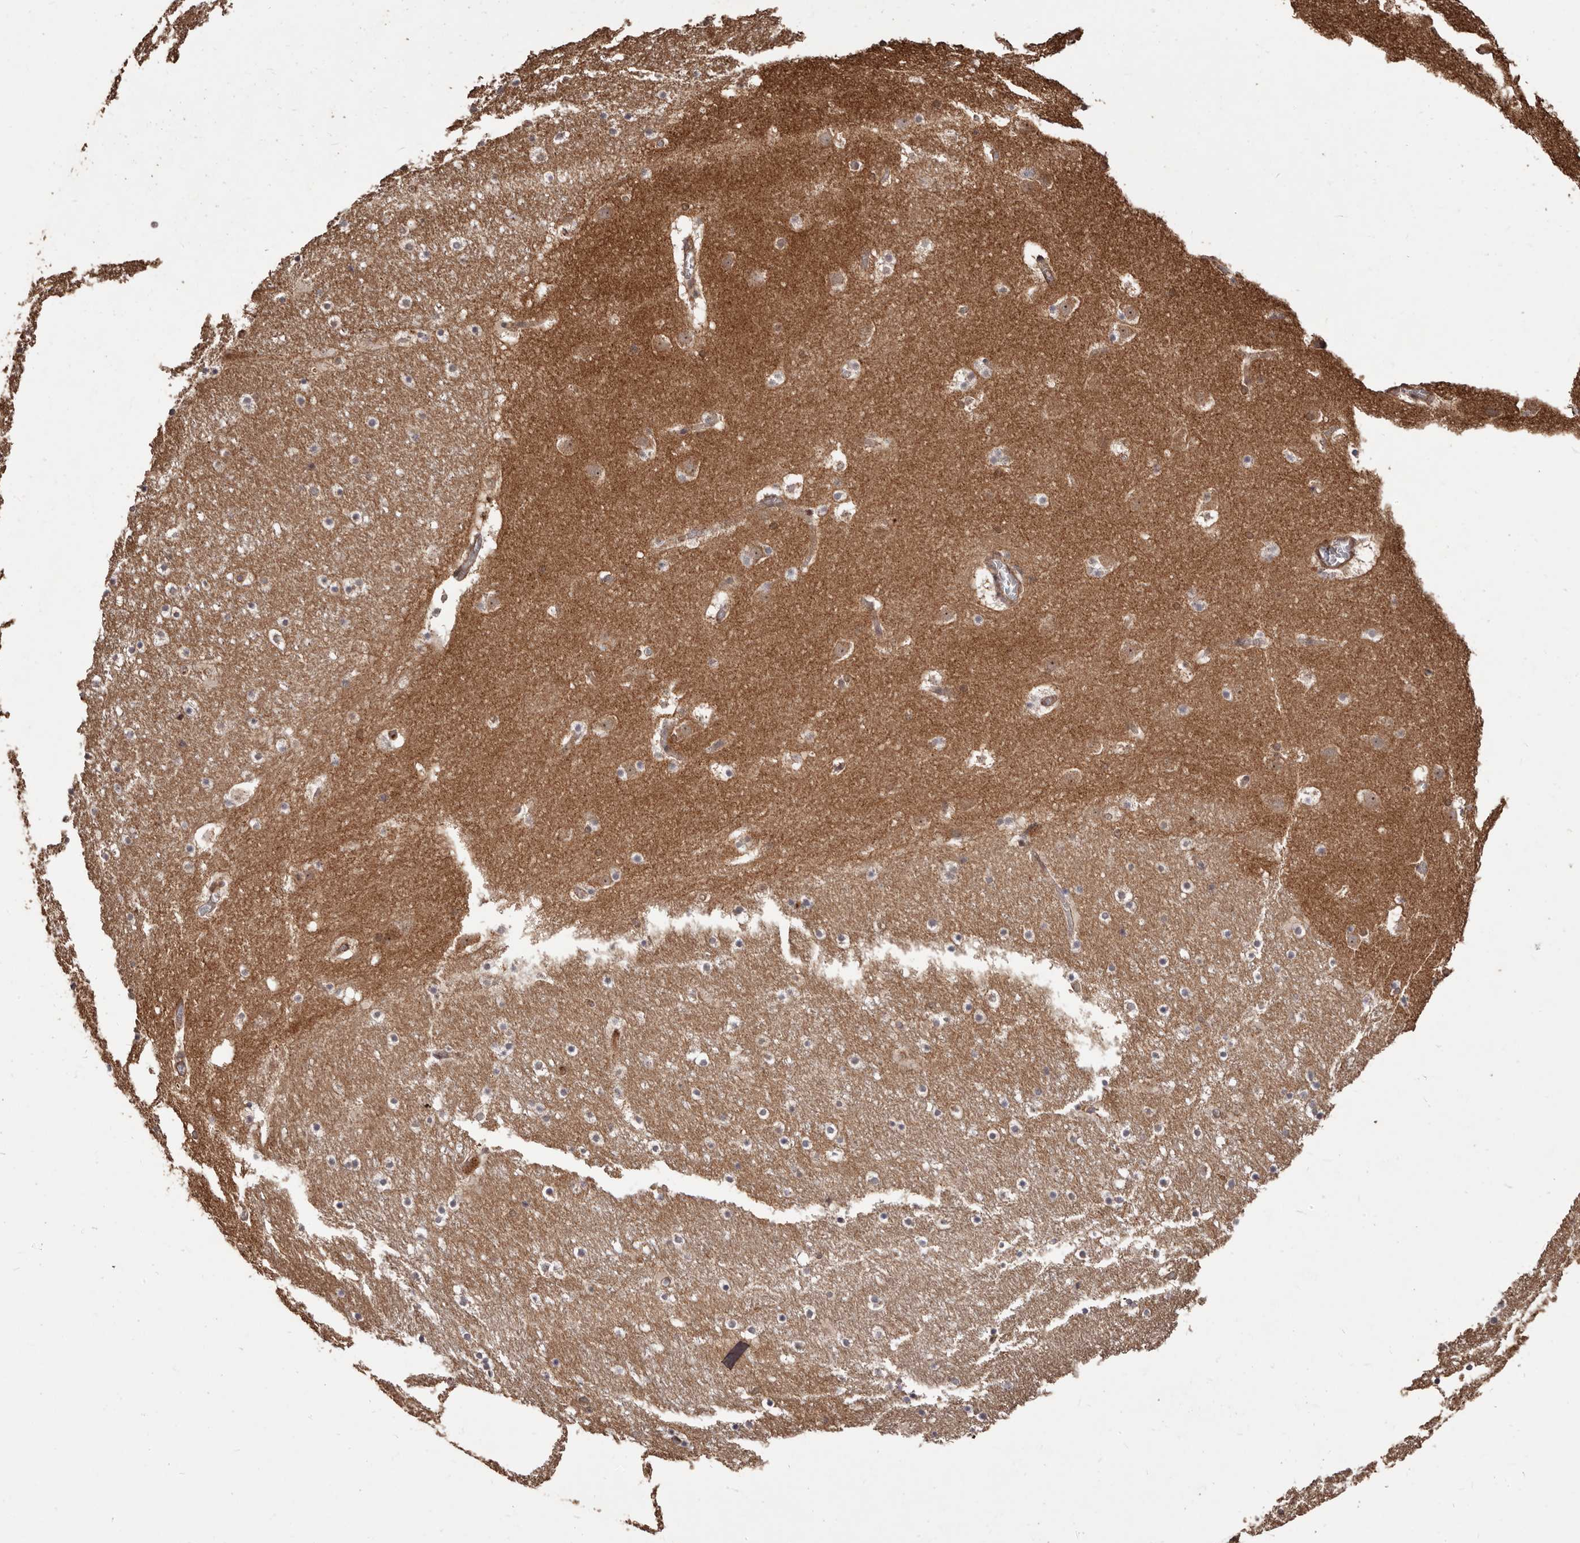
{"staining": {"intensity": "weak", "quantity": "<25%", "location": "cytoplasmic/membranous"}, "tissue": "caudate", "cell_type": "Glial cells", "image_type": "normal", "snomed": [{"axis": "morphology", "description": "Normal tissue, NOS"}, {"axis": "topography", "description": "Lateral ventricle wall"}], "caption": "High power microscopy histopathology image of an IHC image of unremarkable caudate, revealing no significant expression in glial cells. (Stains: DAB immunohistochemistry (IHC) with hematoxylin counter stain, Microscopy: brightfield microscopy at high magnification).", "gene": "ZCCHC7", "patient": {"sex": "male", "age": 45}}